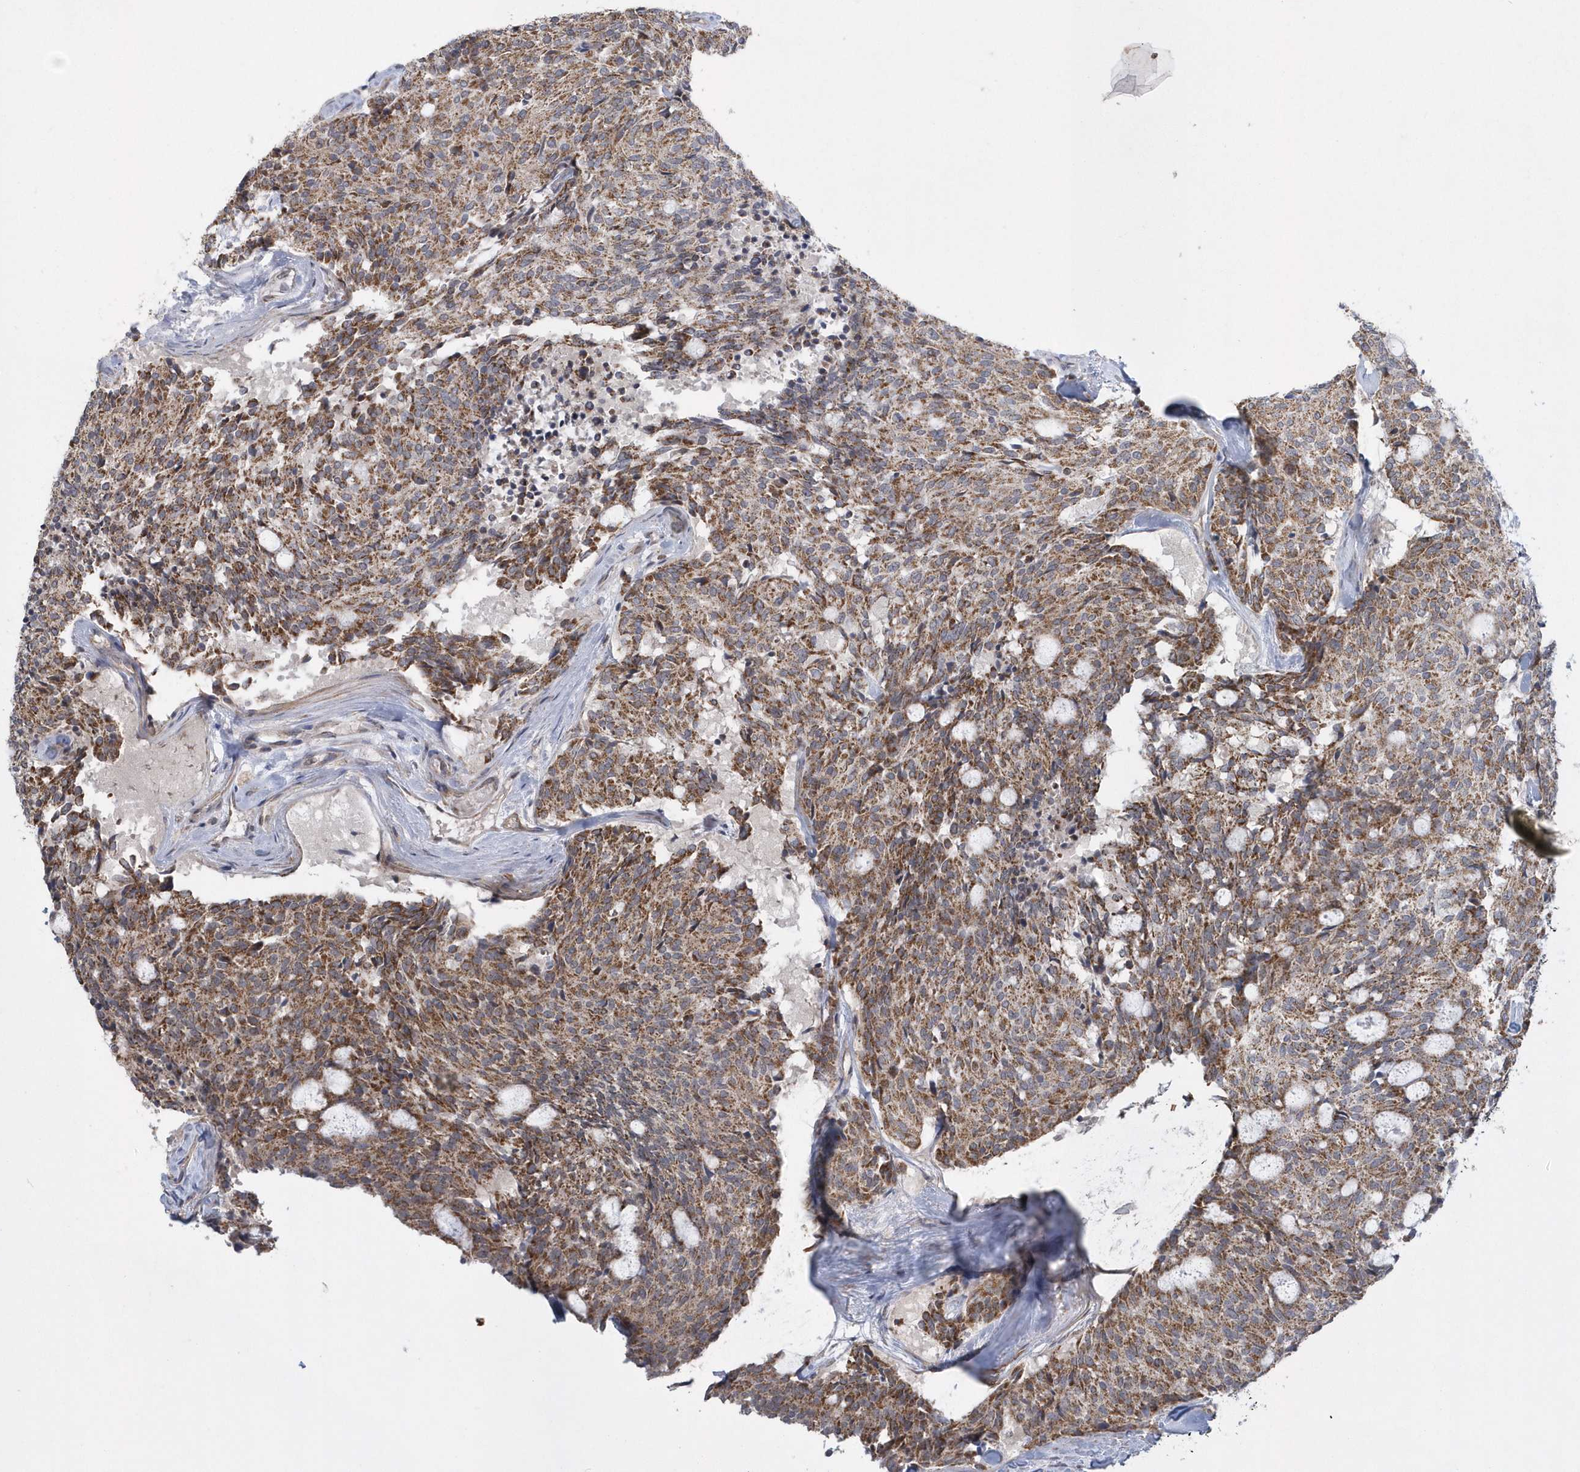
{"staining": {"intensity": "moderate", "quantity": ">75%", "location": "cytoplasmic/membranous"}, "tissue": "carcinoid", "cell_type": "Tumor cells", "image_type": "cancer", "snomed": [{"axis": "morphology", "description": "Carcinoid, malignant, NOS"}, {"axis": "topography", "description": "Pancreas"}], "caption": "A brown stain shows moderate cytoplasmic/membranous staining of a protein in carcinoid (malignant) tumor cells.", "gene": "SLX9", "patient": {"sex": "female", "age": 54}}